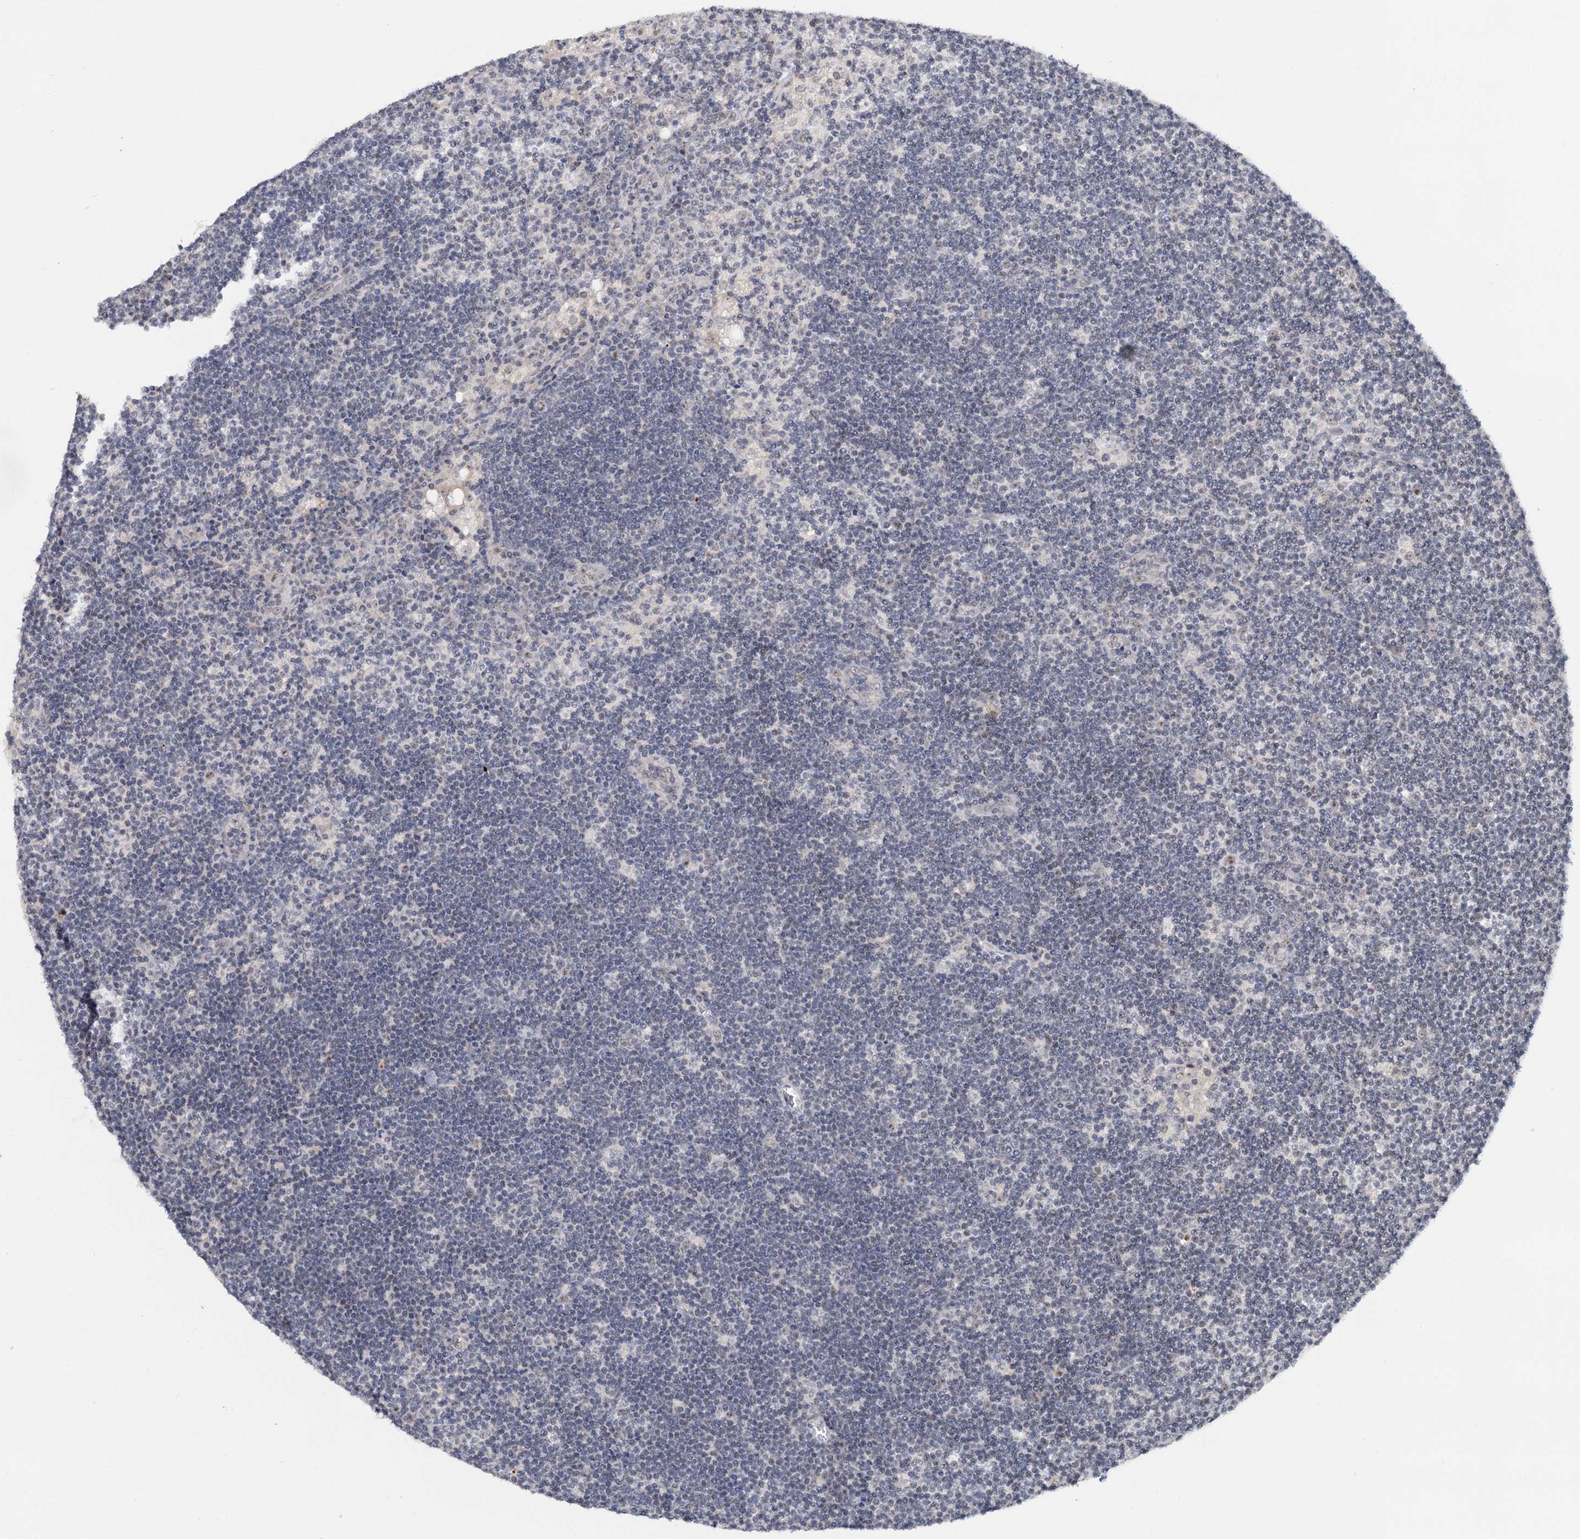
{"staining": {"intensity": "weak", "quantity": "<25%", "location": "nuclear"}, "tissue": "lymph node", "cell_type": "Germinal center cells", "image_type": "normal", "snomed": [{"axis": "morphology", "description": "Normal tissue, NOS"}, {"axis": "topography", "description": "Lymph node"}], "caption": "This is an immunohistochemistry image of unremarkable lymph node. There is no staining in germinal center cells.", "gene": "NAT10", "patient": {"sex": "male", "age": 24}}